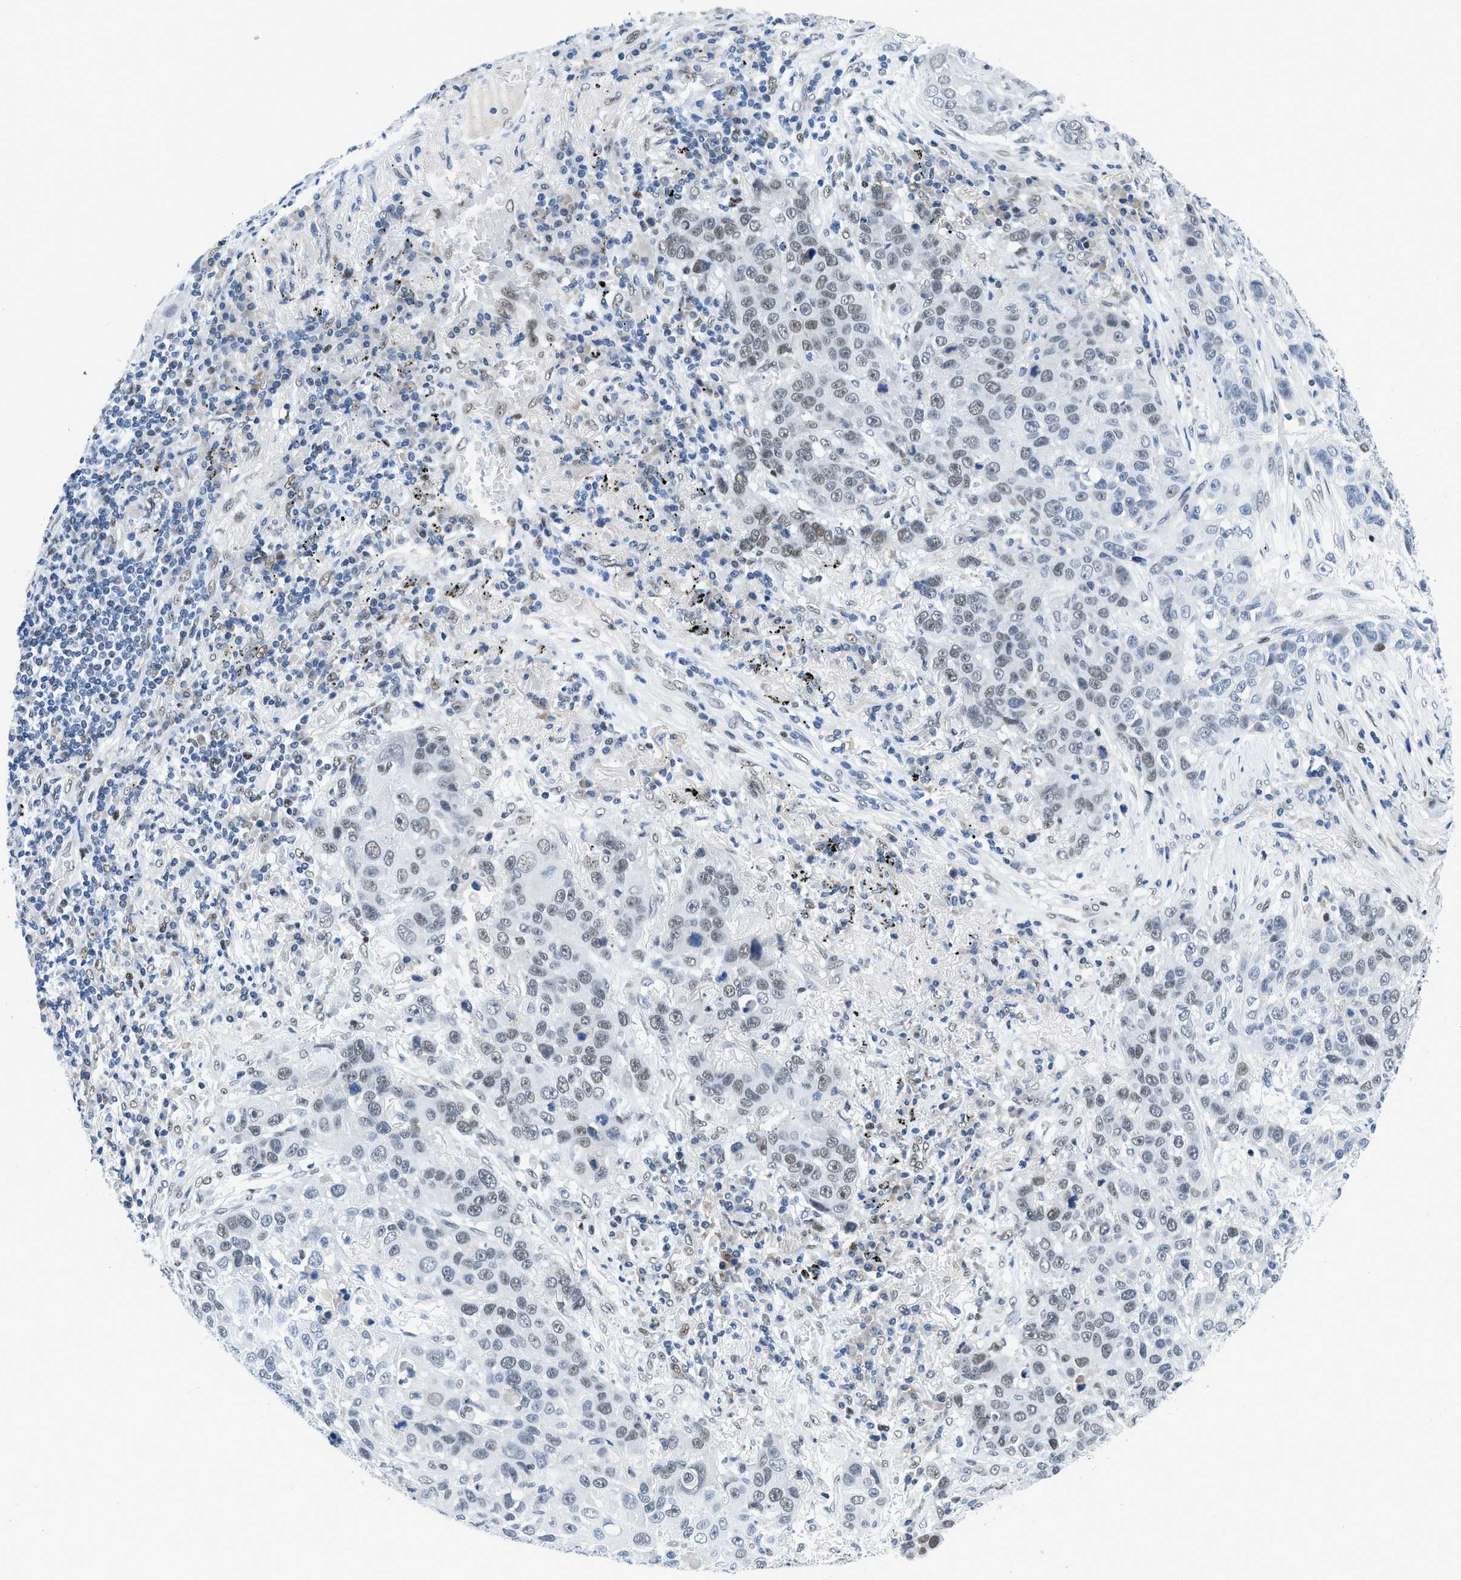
{"staining": {"intensity": "weak", "quantity": "<25%", "location": "nuclear"}, "tissue": "lung cancer", "cell_type": "Tumor cells", "image_type": "cancer", "snomed": [{"axis": "morphology", "description": "Squamous cell carcinoma, NOS"}, {"axis": "topography", "description": "Lung"}], "caption": "Immunohistochemistry of human lung cancer (squamous cell carcinoma) shows no positivity in tumor cells. The staining was performed using DAB (3,3'-diaminobenzidine) to visualize the protein expression in brown, while the nuclei were stained in blue with hematoxylin (Magnification: 20x).", "gene": "SMARCAD1", "patient": {"sex": "male", "age": 57}}